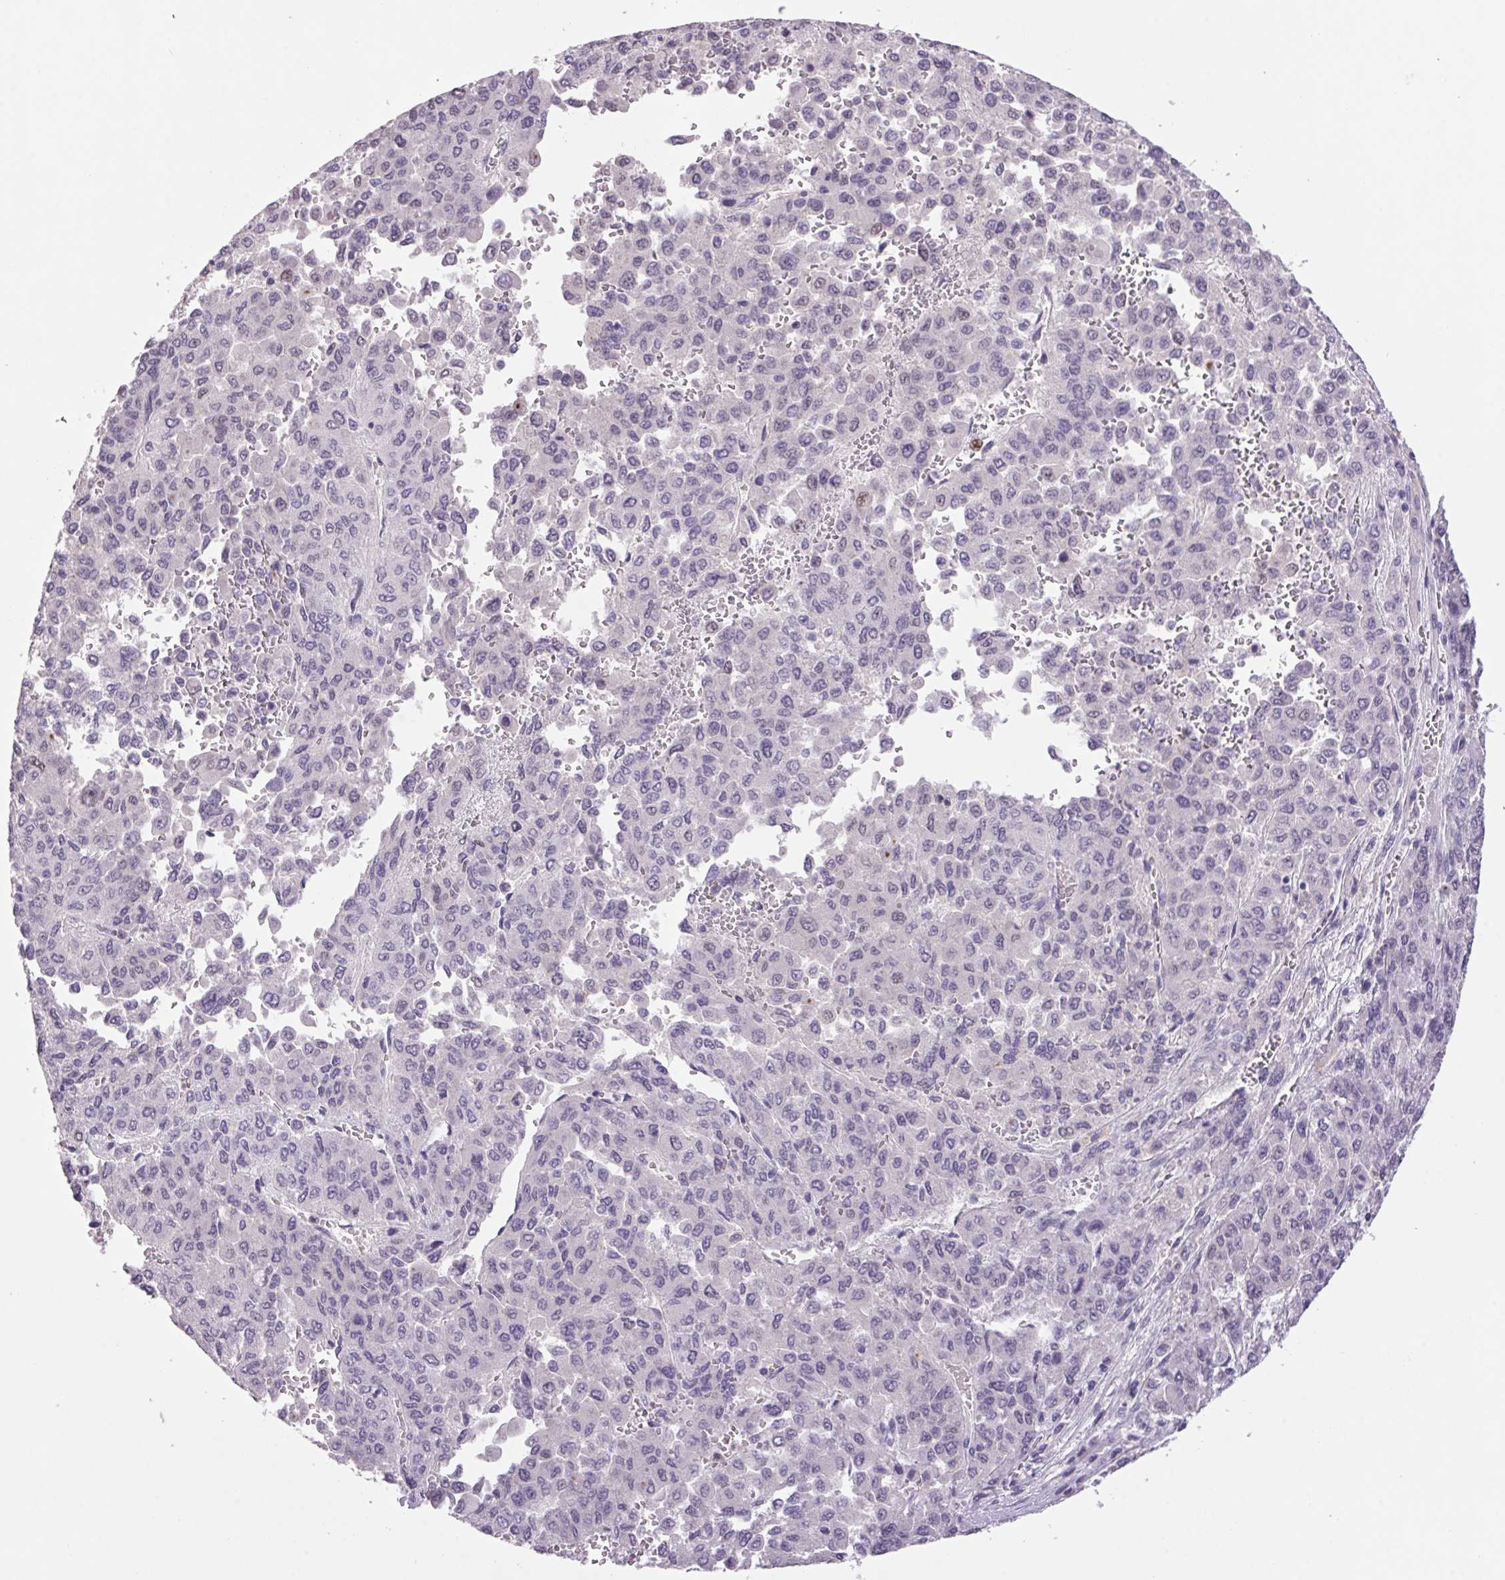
{"staining": {"intensity": "negative", "quantity": "none", "location": "none"}, "tissue": "liver cancer", "cell_type": "Tumor cells", "image_type": "cancer", "snomed": [{"axis": "morphology", "description": "Carcinoma, Hepatocellular, NOS"}, {"axis": "topography", "description": "Liver"}], "caption": "Tumor cells show no significant positivity in hepatocellular carcinoma (liver). The staining is performed using DAB (3,3'-diaminobenzidine) brown chromogen with nuclei counter-stained in using hematoxylin.", "gene": "TRDN", "patient": {"sex": "female", "age": 41}}